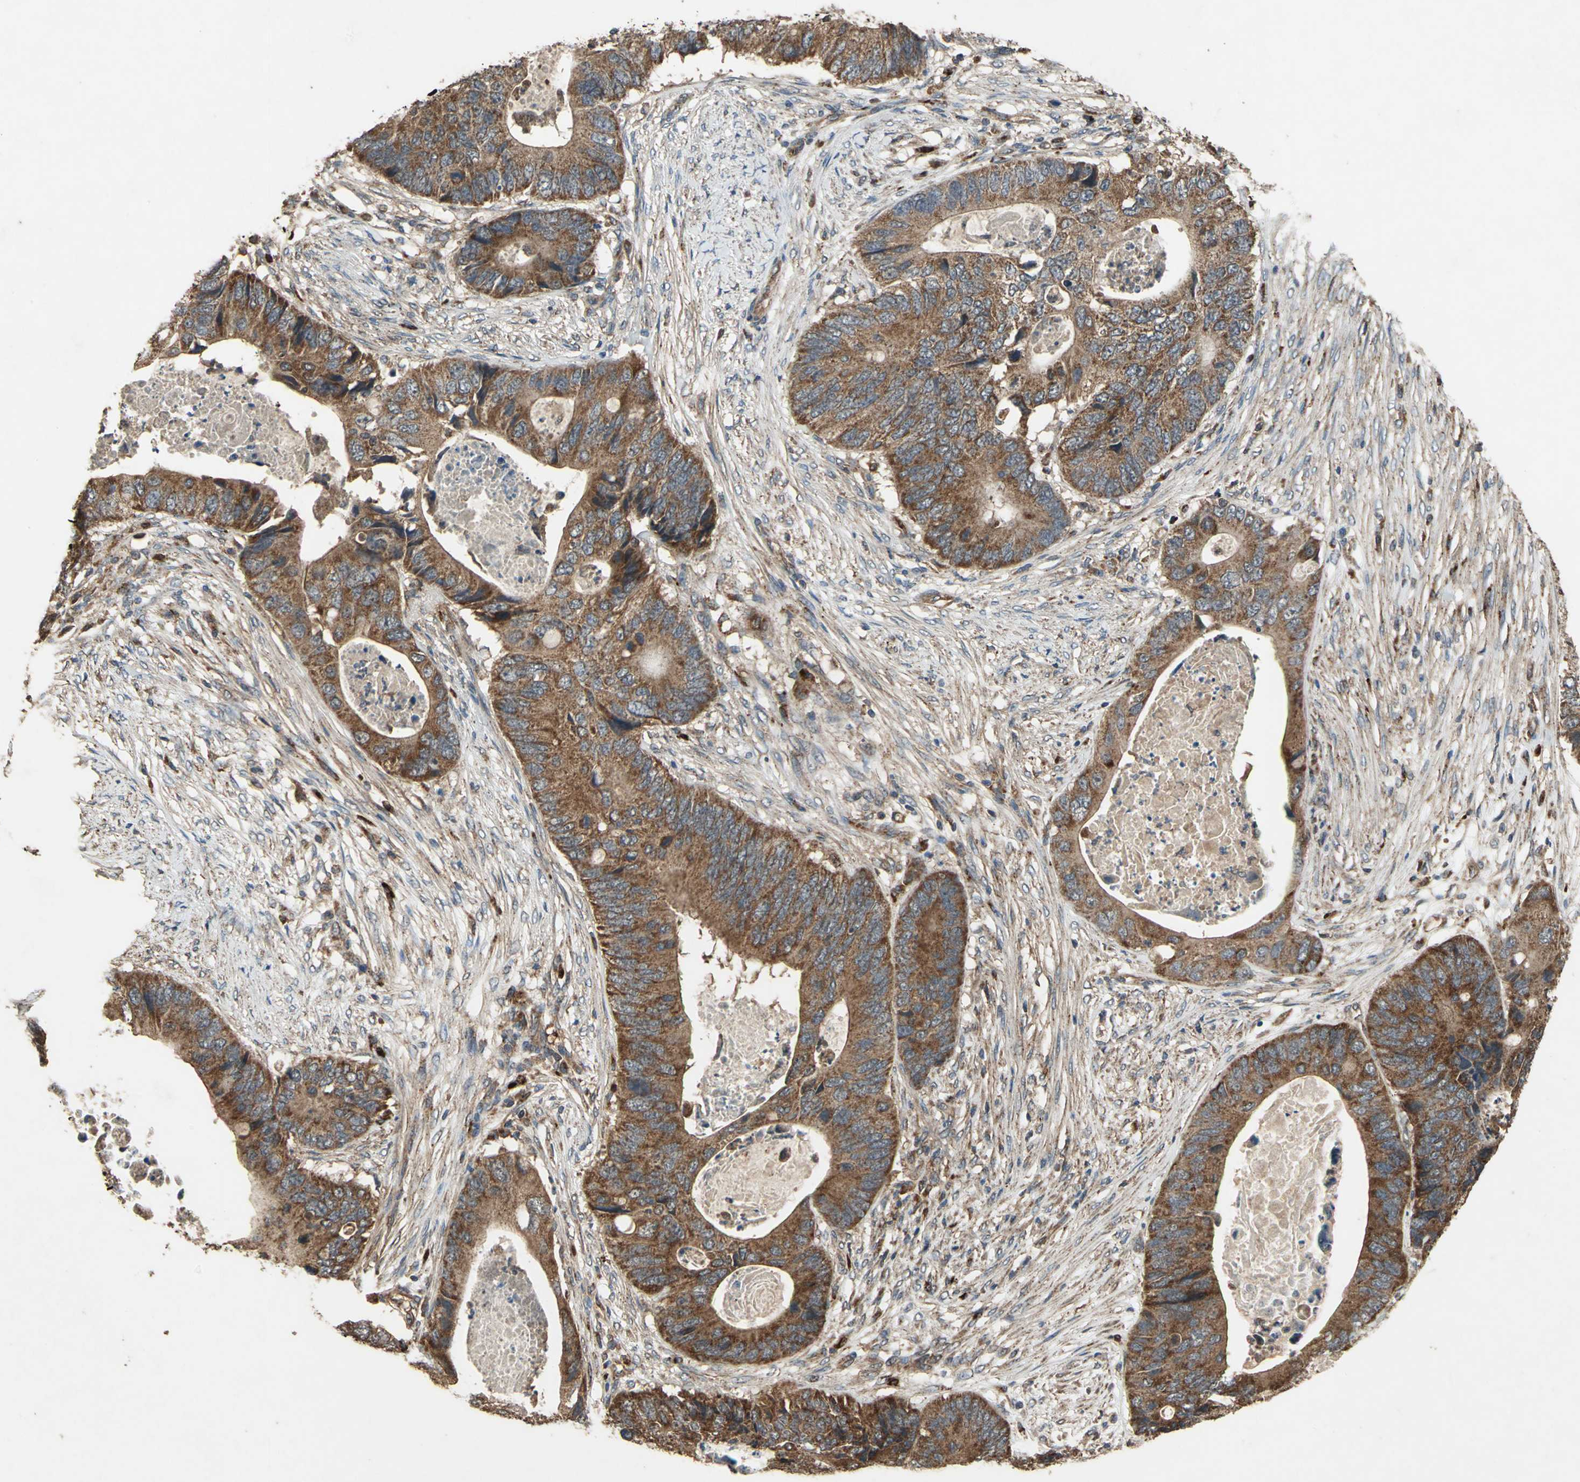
{"staining": {"intensity": "strong", "quantity": ">75%", "location": "cytoplasmic/membranous"}, "tissue": "colorectal cancer", "cell_type": "Tumor cells", "image_type": "cancer", "snomed": [{"axis": "morphology", "description": "Adenocarcinoma, NOS"}, {"axis": "topography", "description": "Colon"}], "caption": "Colorectal cancer stained with IHC displays strong cytoplasmic/membranous expression in about >75% of tumor cells.", "gene": "POLRMT", "patient": {"sex": "male", "age": 71}}